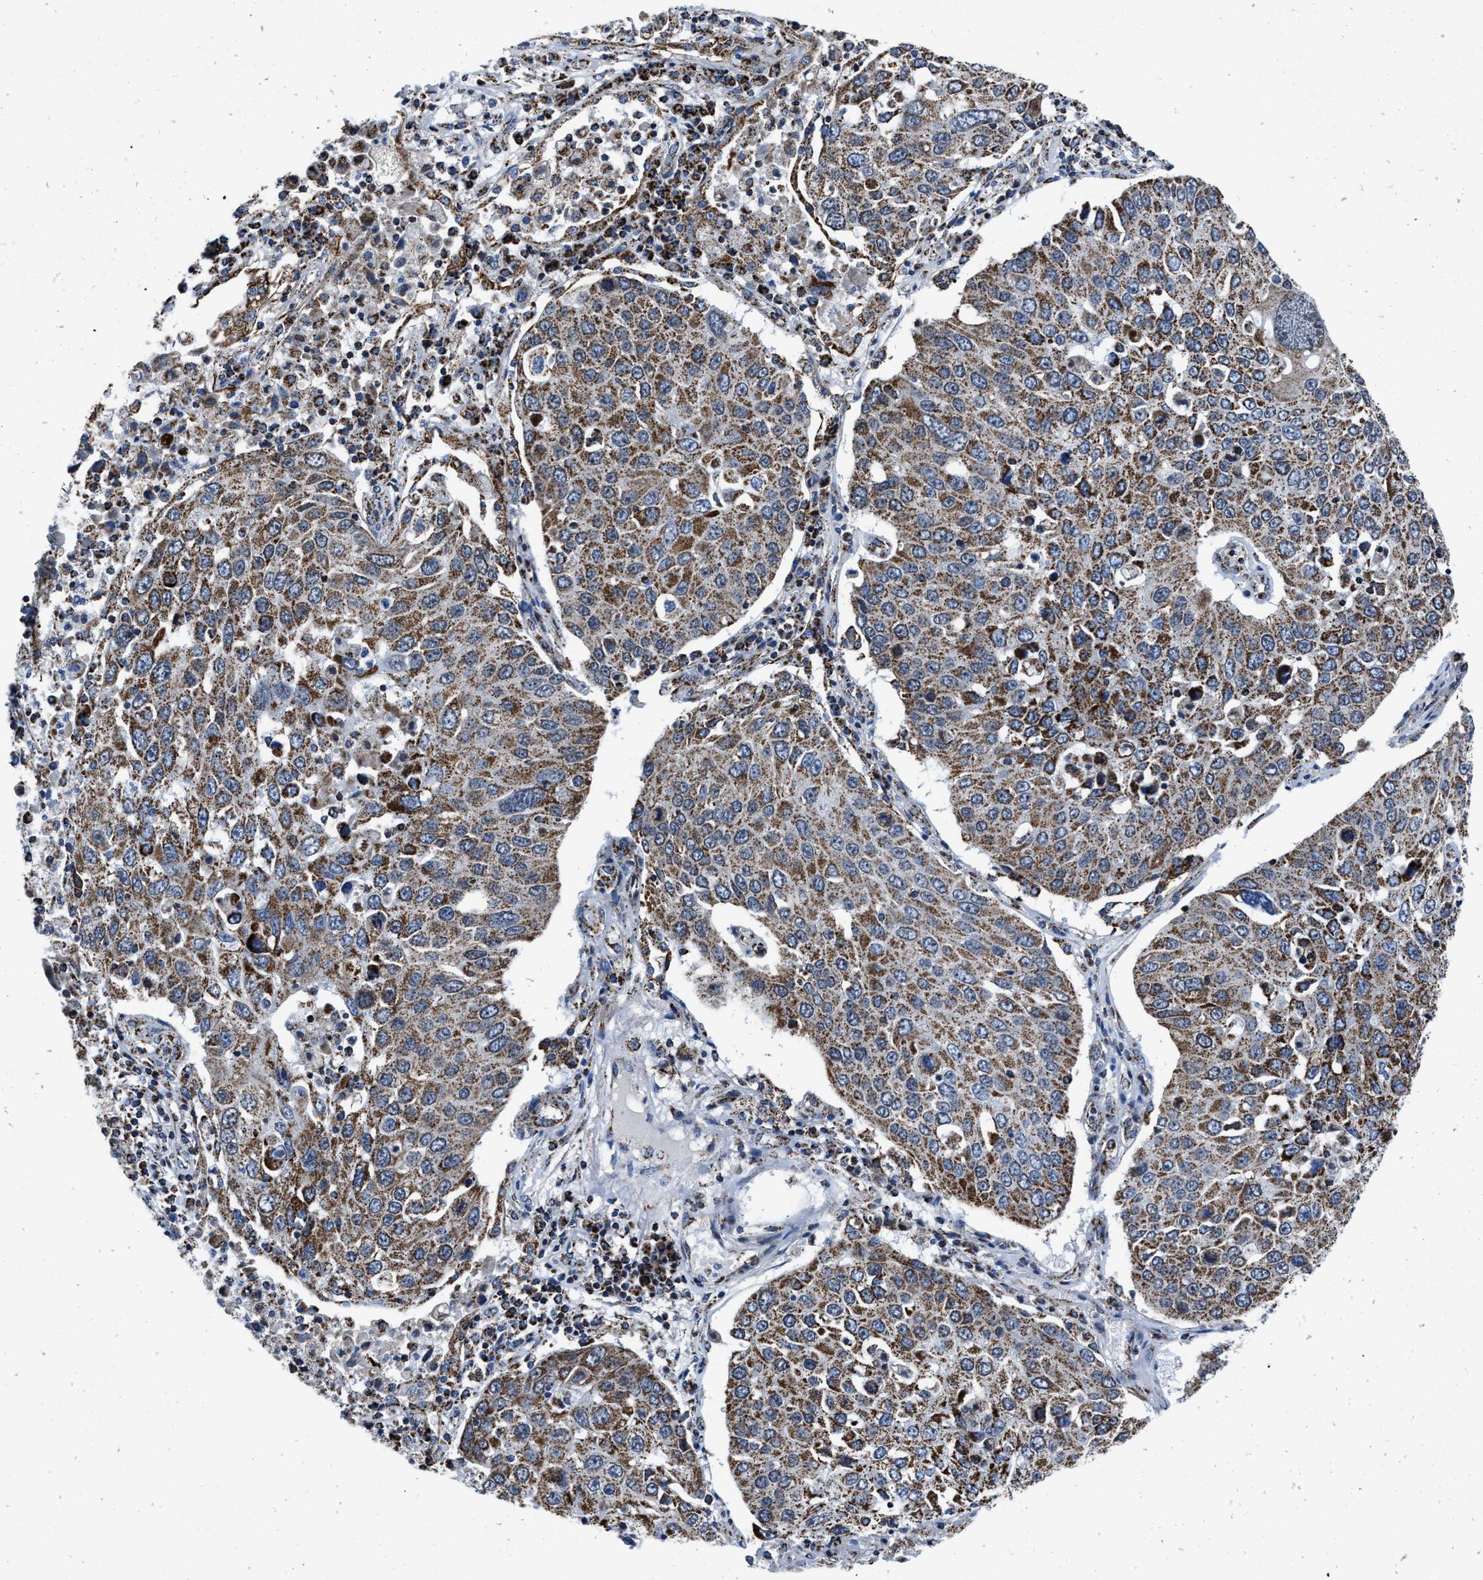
{"staining": {"intensity": "moderate", "quantity": ">75%", "location": "cytoplasmic/membranous"}, "tissue": "lung cancer", "cell_type": "Tumor cells", "image_type": "cancer", "snomed": [{"axis": "morphology", "description": "Squamous cell carcinoma, NOS"}, {"axis": "topography", "description": "Lung"}], "caption": "Protein staining demonstrates moderate cytoplasmic/membranous expression in about >75% of tumor cells in lung cancer (squamous cell carcinoma). (Brightfield microscopy of DAB IHC at high magnification).", "gene": "NSD3", "patient": {"sex": "male", "age": 65}}